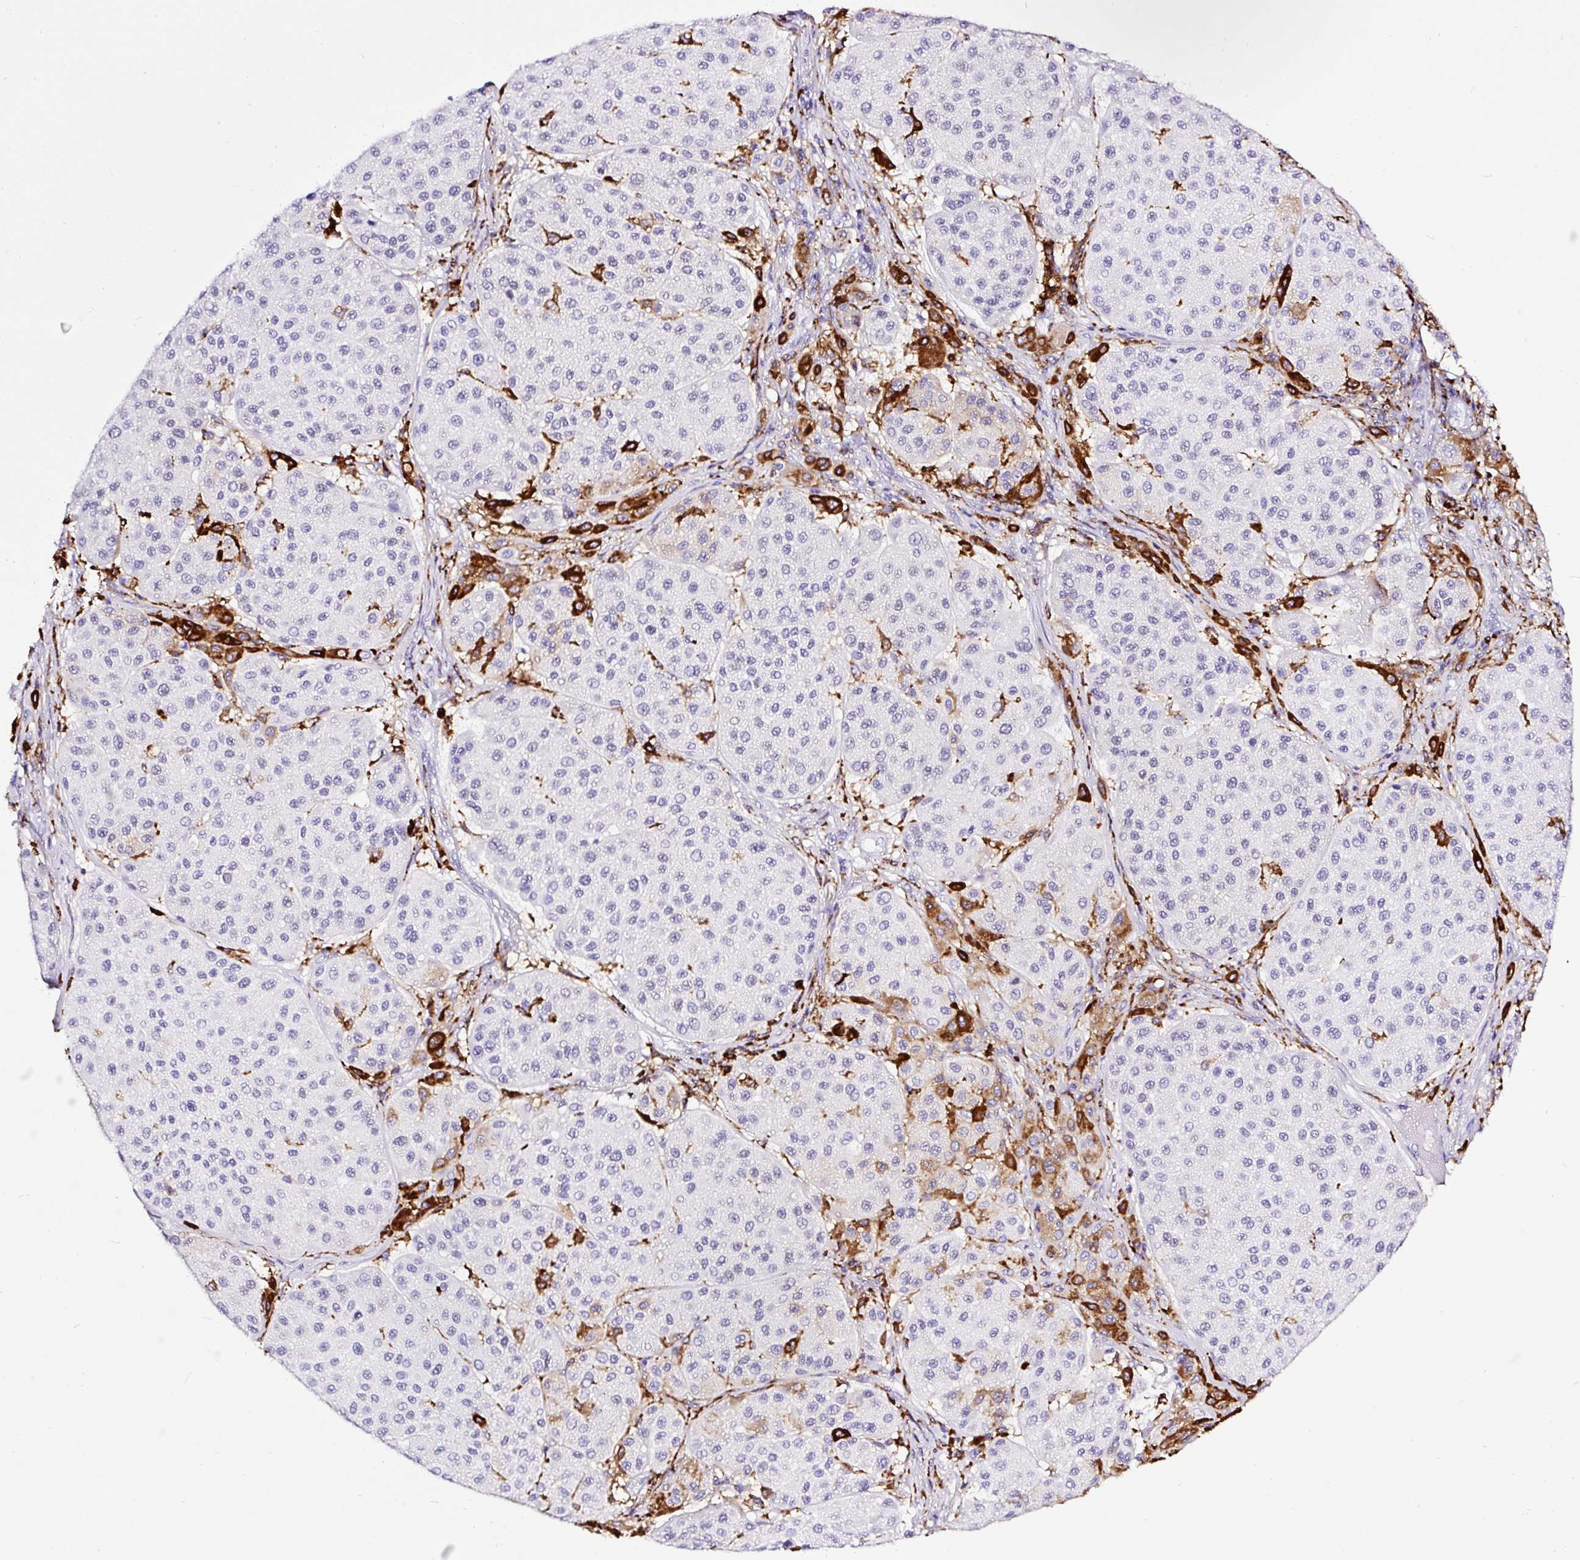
{"staining": {"intensity": "negative", "quantity": "none", "location": "none"}, "tissue": "melanoma", "cell_type": "Tumor cells", "image_type": "cancer", "snomed": [{"axis": "morphology", "description": "Malignant melanoma, Metastatic site"}, {"axis": "topography", "description": "Smooth muscle"}], "caption": "This micrograph is of melanoma stained with IHC to label a protein in brown with the nuclei are counter-stained blue. There is no staining in tumor cells. (DAB (3,3'-diaminobenzidine) immunohistochemistry (IHC), high magnification).", "gene": "HLA-DRA", "patient": {"sex": "male", "age": 41}}